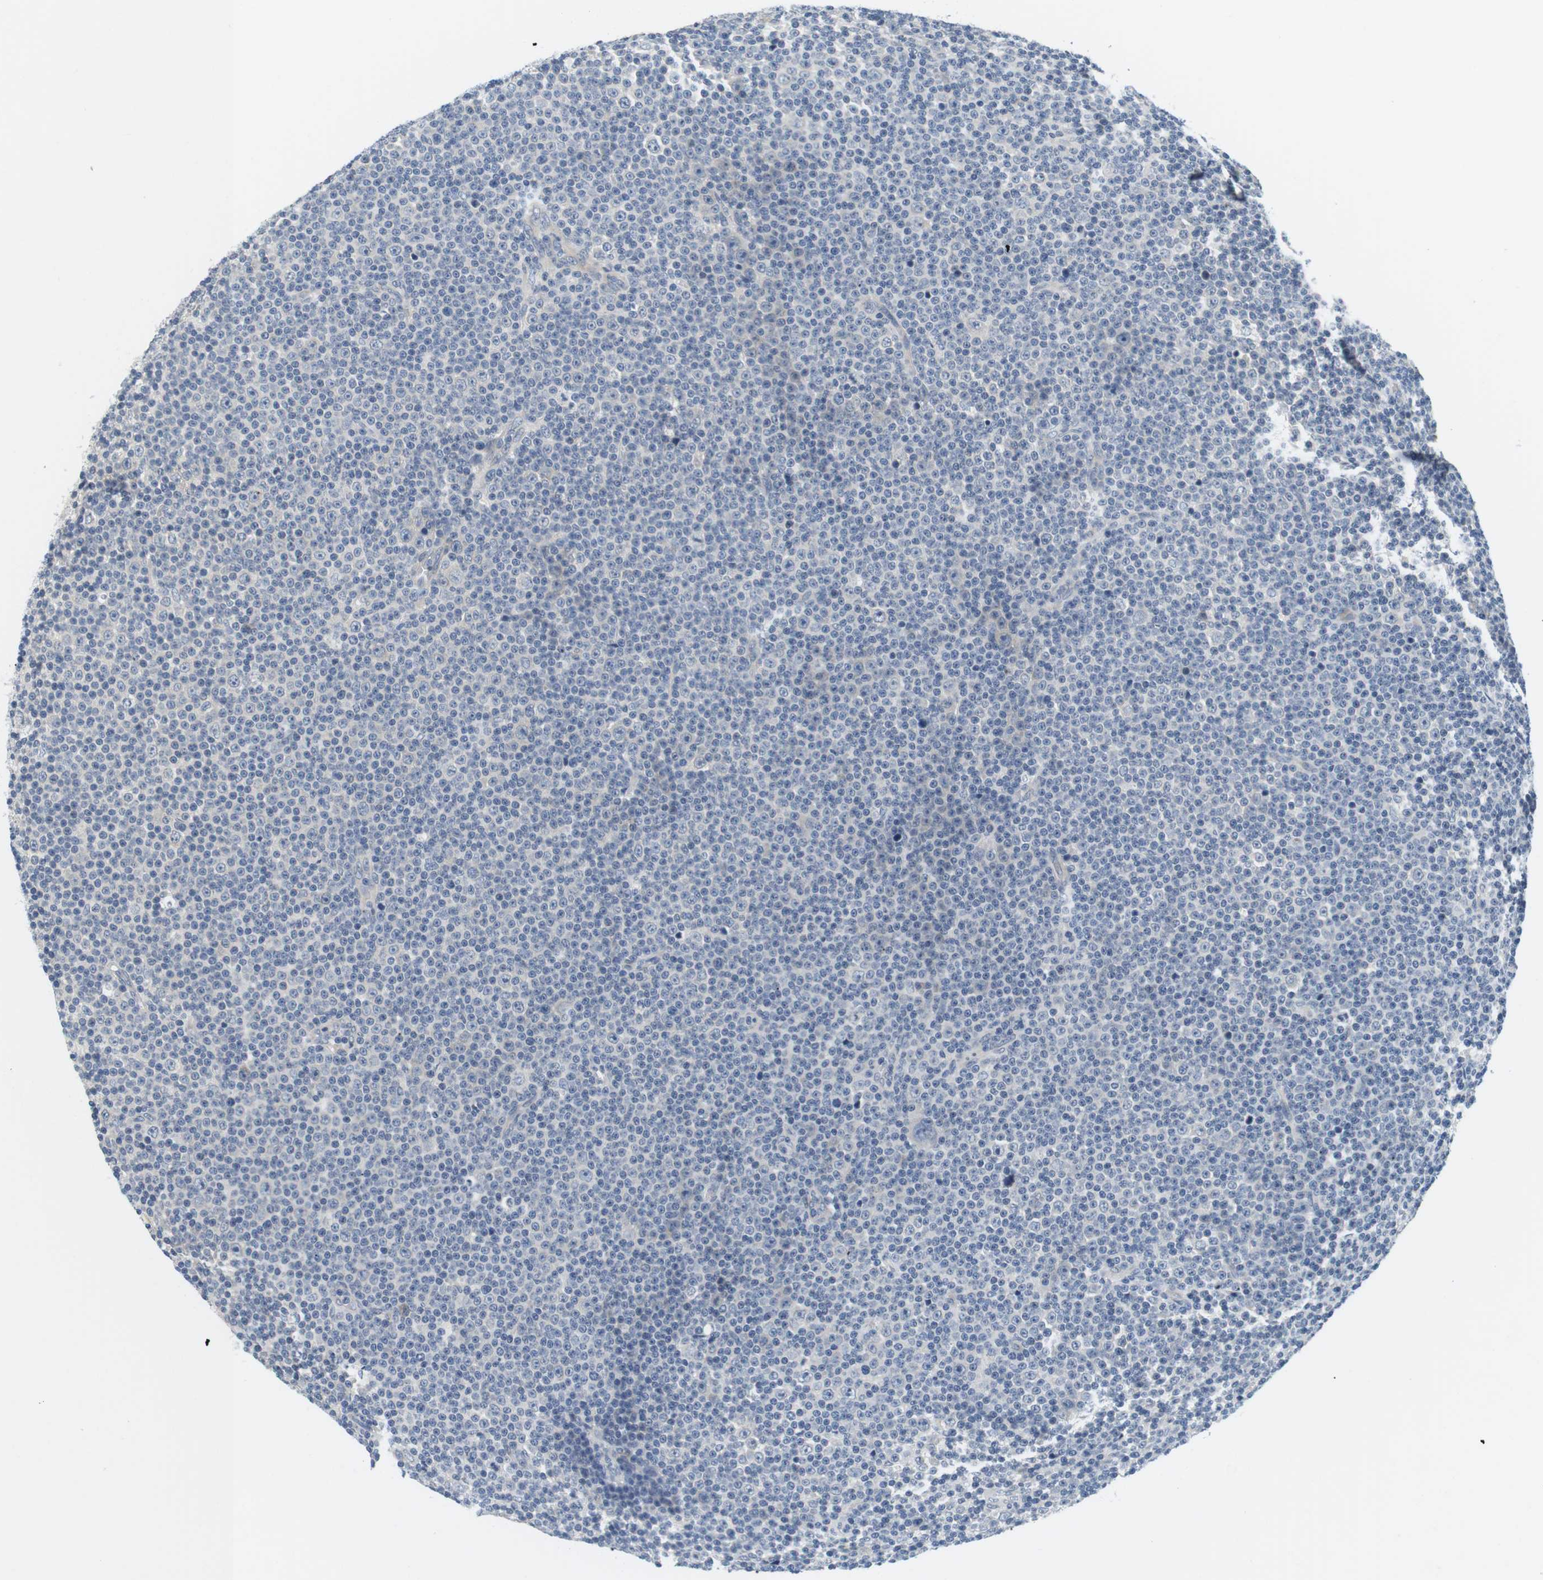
{"staining": {"intensity": "negative", "quantity": "none", "location": "none"}, "tissue": "lymphoma", "cell_type": "Tumor cells", "image_type": "cancer", "snomed": [{"axis": "morphology", "description": "Malignant lymphoma, non-Hodgkin's type, Low grade"}, {"axis": "topography", "description": "Lymph node"}], "caption": "The immunohistochemistry (IHC) image has no significant staining in tumor cells of lymphoma tissue. Brightfield microscopy of IHC stained with DAB (3,3'-diaminobenzidine) (brown) and hematoxylin (blue), captured at high magnification.", "gene": "EVA1C", "patient": {"sex": "female", "age": 67}}